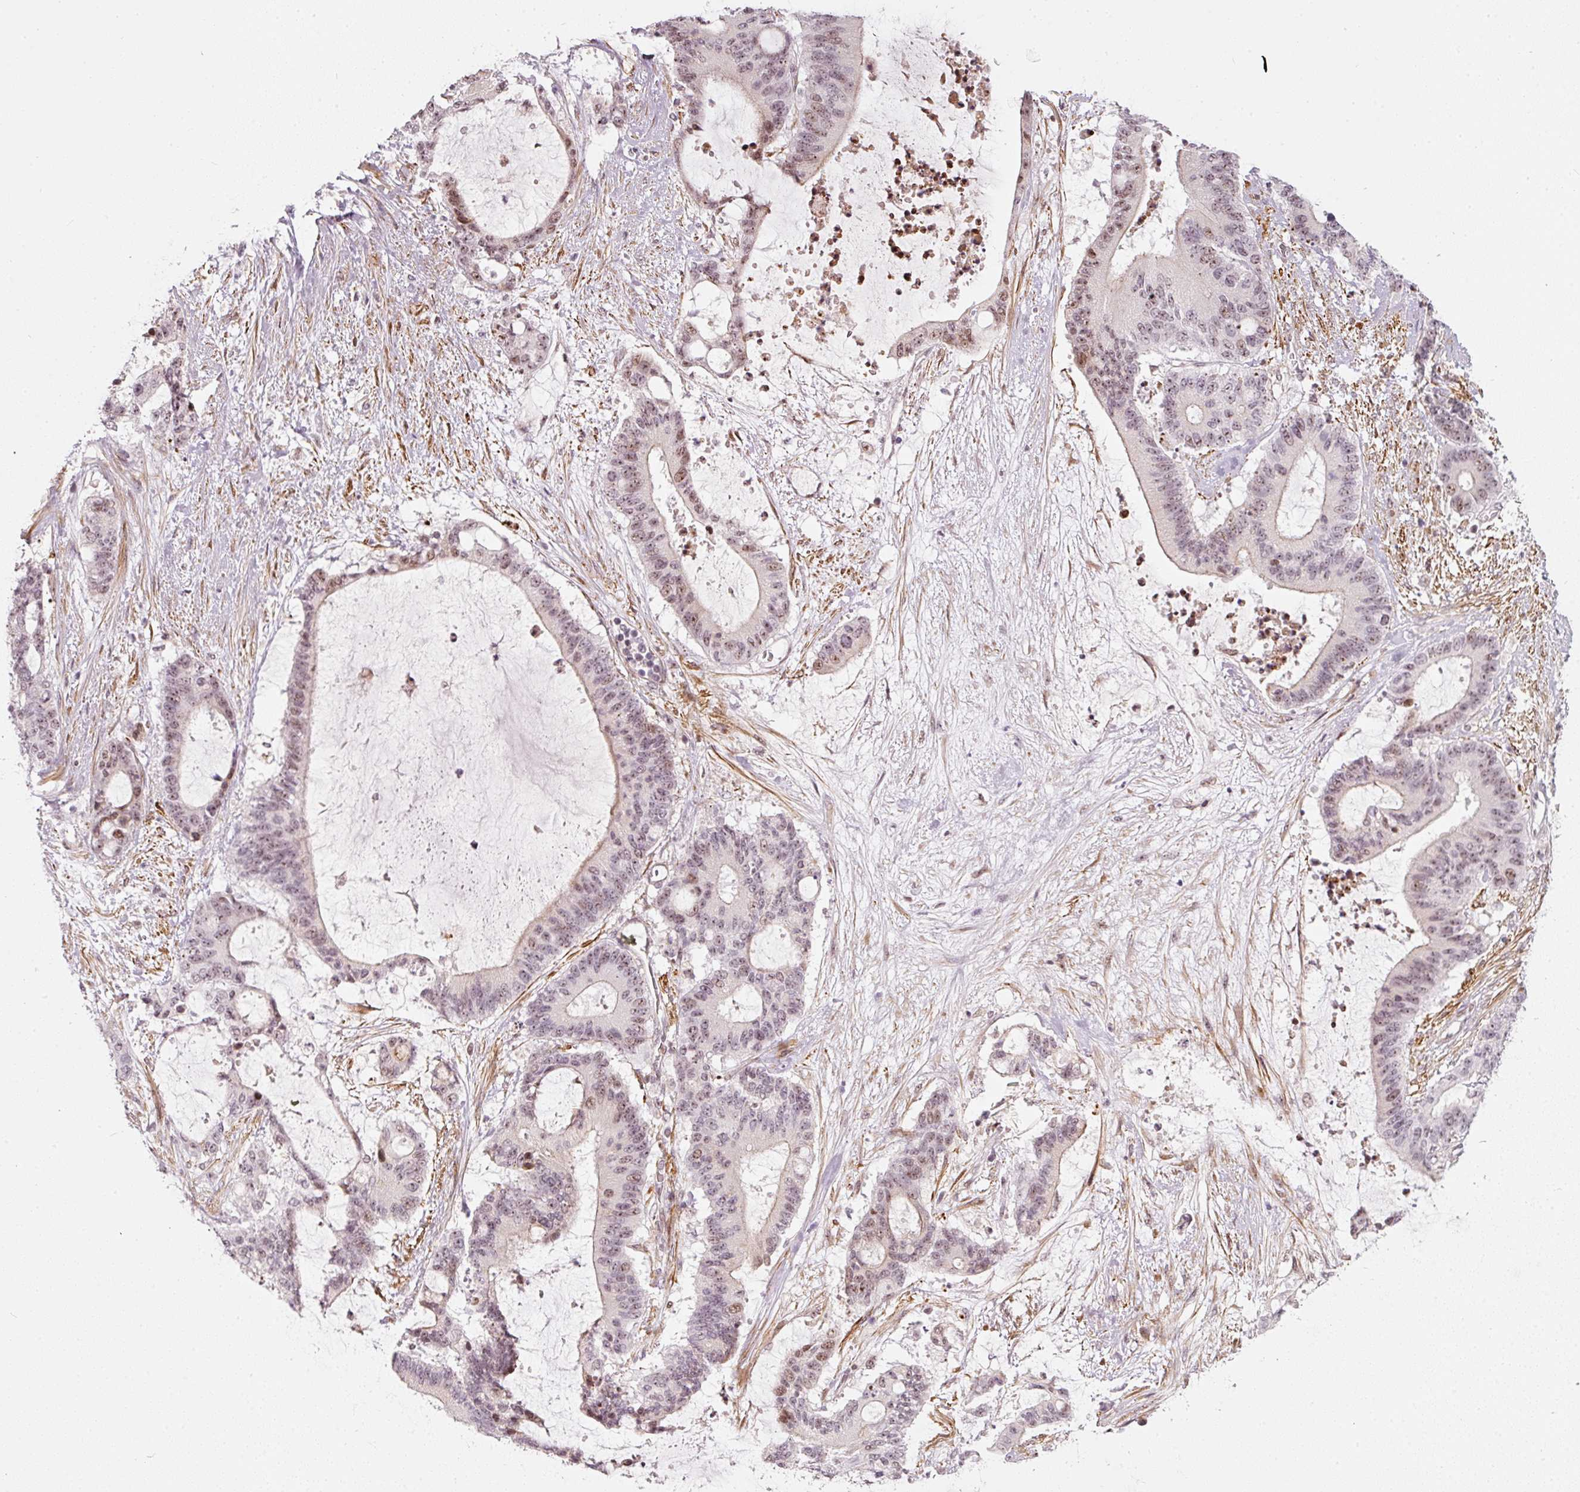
{"staining": {"intensity": "moderate", "quantity": "25%-75%", "location": "nuclear"}, "tissue": "liver cancer", "cell_type": "Tumor cells", "image_type": "cancer", "snomed": [{"axis": "morphology", "description": "Normal tissue, NOS"}, {"axis": "morphology", "description": "Cholangiocarcinoma"}, {"axis": "topography", "description": "Liver"}, {"axis": "topography", "description": "Peripheral nerve tissue"}], "caption": "Moderate nuclear positivity for a protein is identified in about 25%-75% of tumor cells of liver cancer (cholangiocarcinoma) using immunohistochemistry (IHC).", "gene": "MXRA8", "patient": {"sex": "female", "age": 73}}